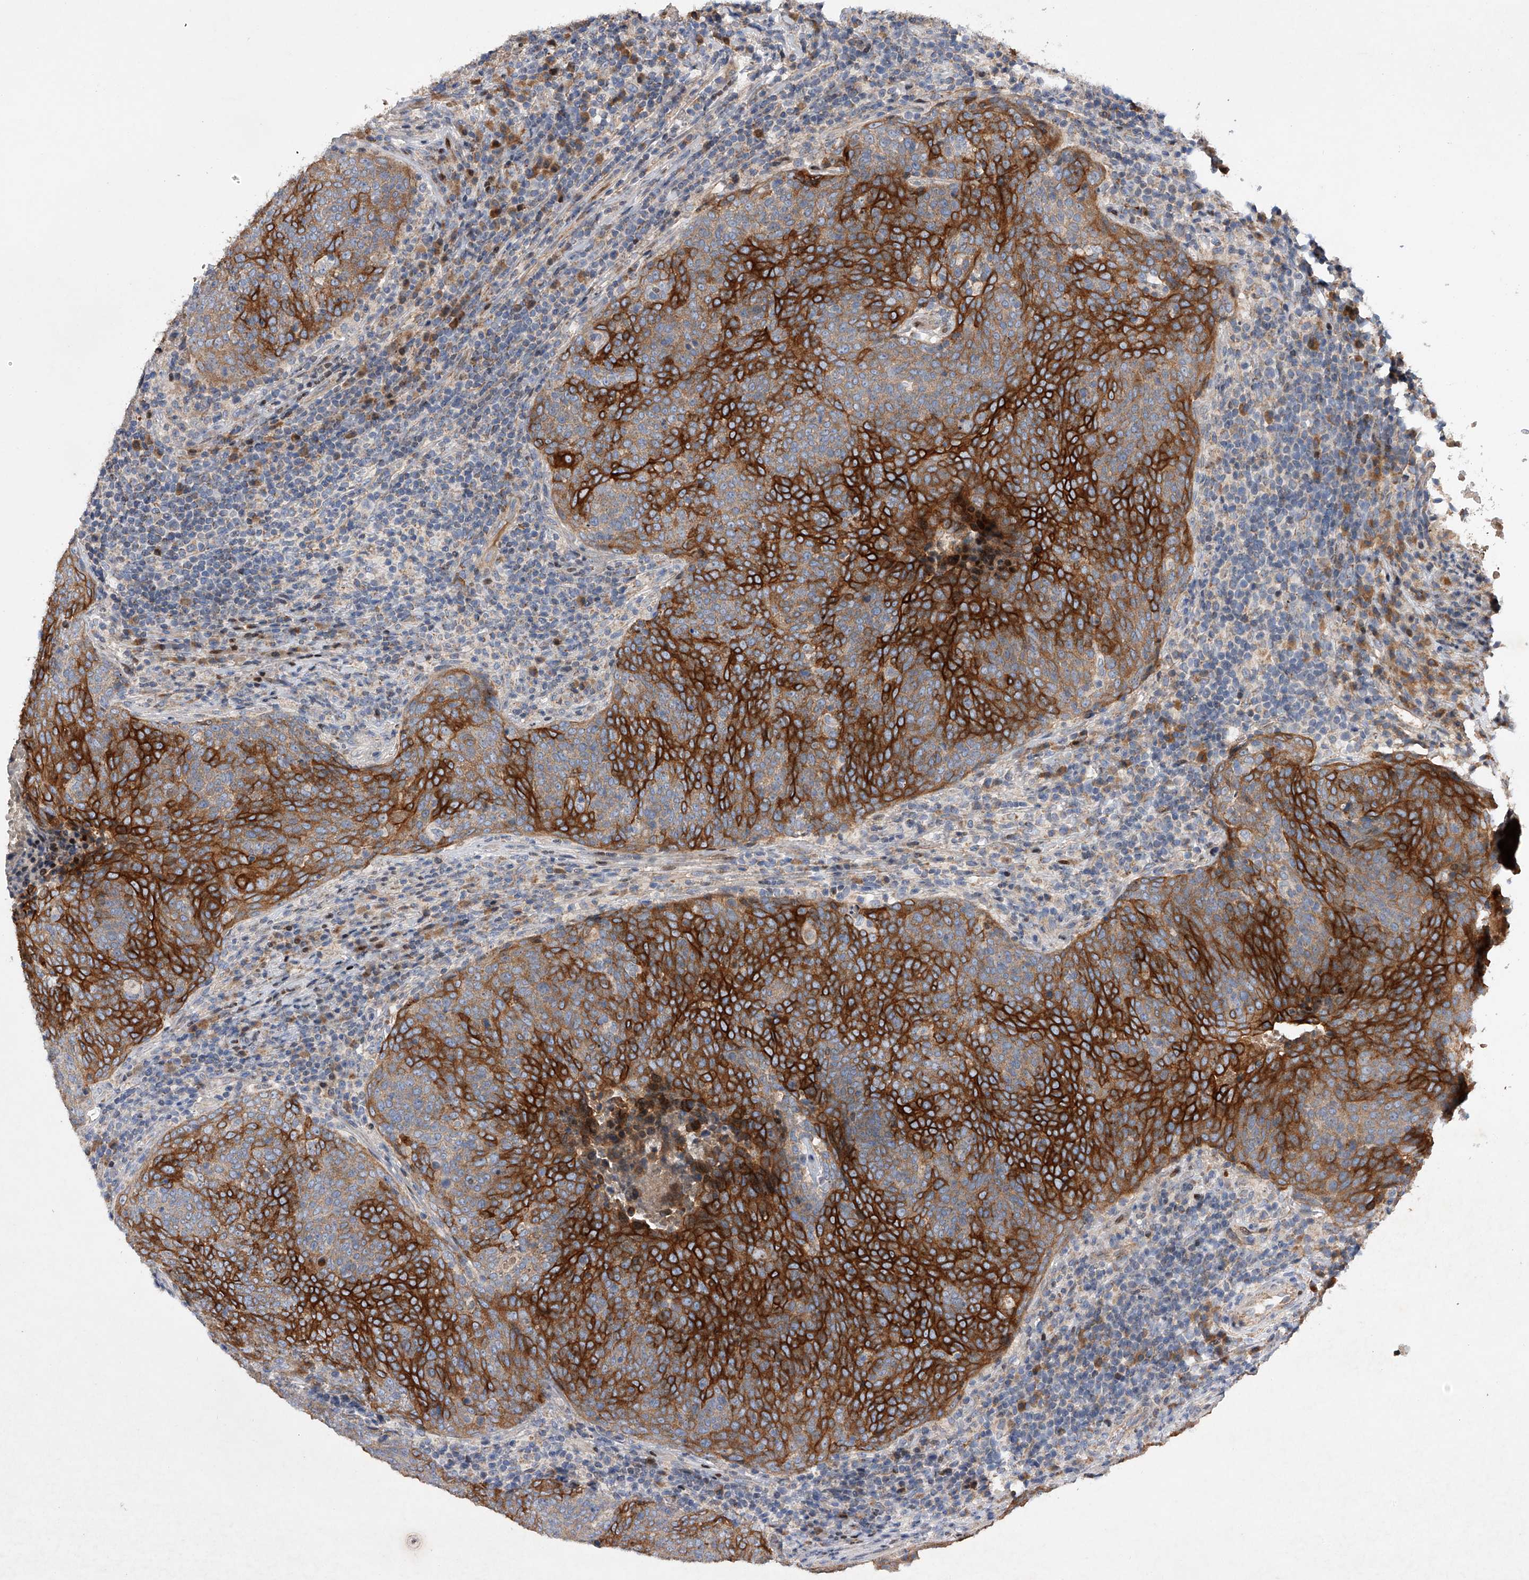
{"staining": {"intensity": "strong", "quantity": "25%-75%", "location": "cytoplasmic/membranous"}, "tissue": "head and neck cancer", "cell_type": "Tumor cells", "image_type": "cancer", "snomed": [{"axis": "morphology", "description": "Squamous cell carcinoma, NOS"}, {"axis": "morphology", "description": "Squamous cell carcinoma, metastatic, NOS"}, {"axis": "topography", "description": "Lymph node"}, {"axis": "topography", "description": "Head-Neck"}], "caption": "Squamous cell carcinoma (head and neck) stained with IHC demonstrates strong cytoplasmic/membranous staining in about 25%-75% of tumor cells.", "gene": "CDH12", "patient": {"sex": "male", "age": 62}}